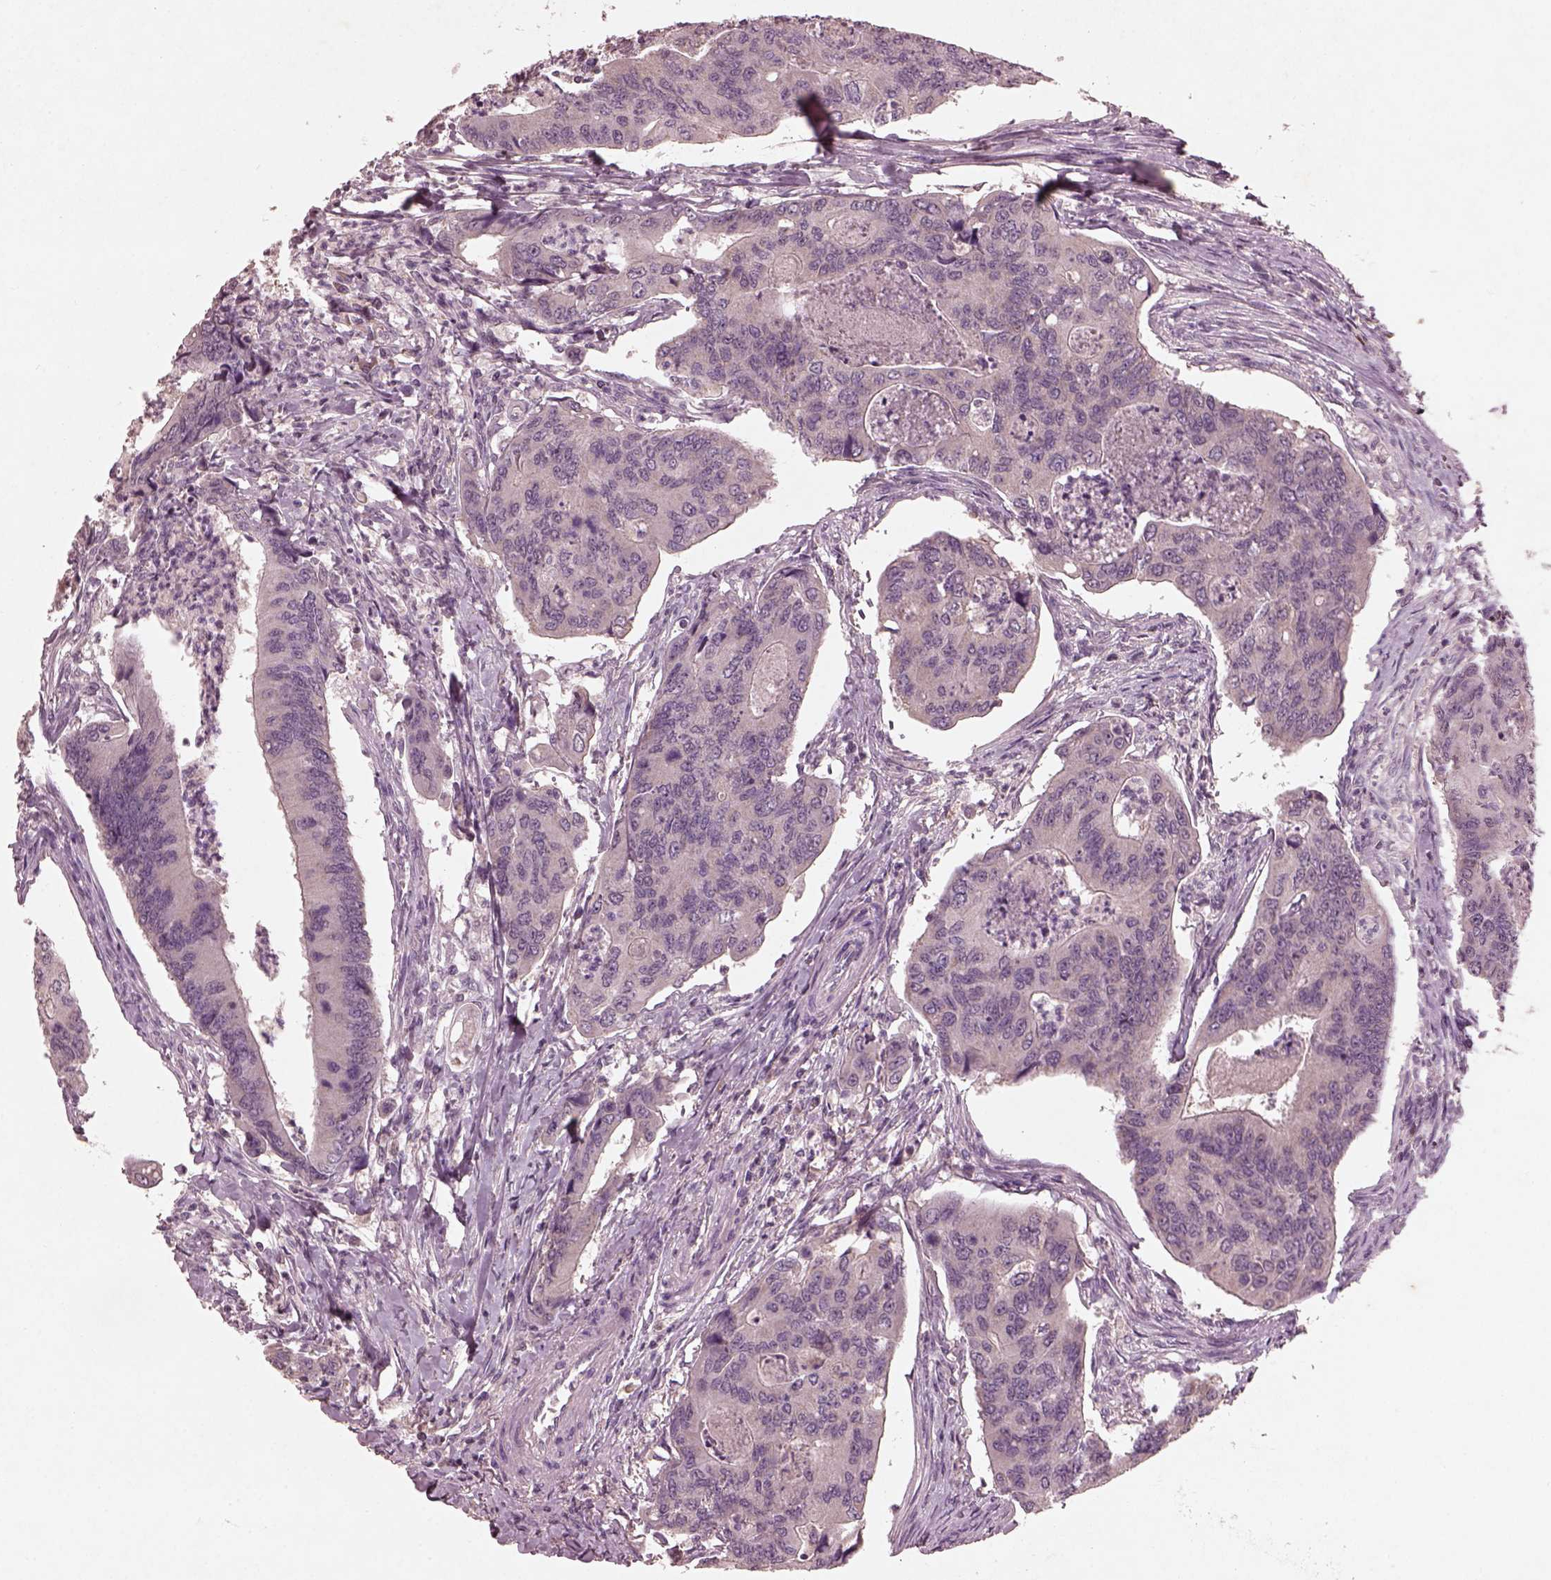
{"staining": {"intensity": "negative", "quantity": "none", "location": "none"}, "tissue": "colorectal cancer", "cell_type": "Tumor cells", "image_type": "cancer", "snomed": [{"axis": "morphology", "description": "Adenocarcinoma, NOS"}, {"axis": "topography", "description": "Colon"}], "caption": "There is no significant positivity in tumor cells of colorectal adenocarcinoma.", "gene": "FRRS1L", "patient": {"sex": "female", "age": 67}}